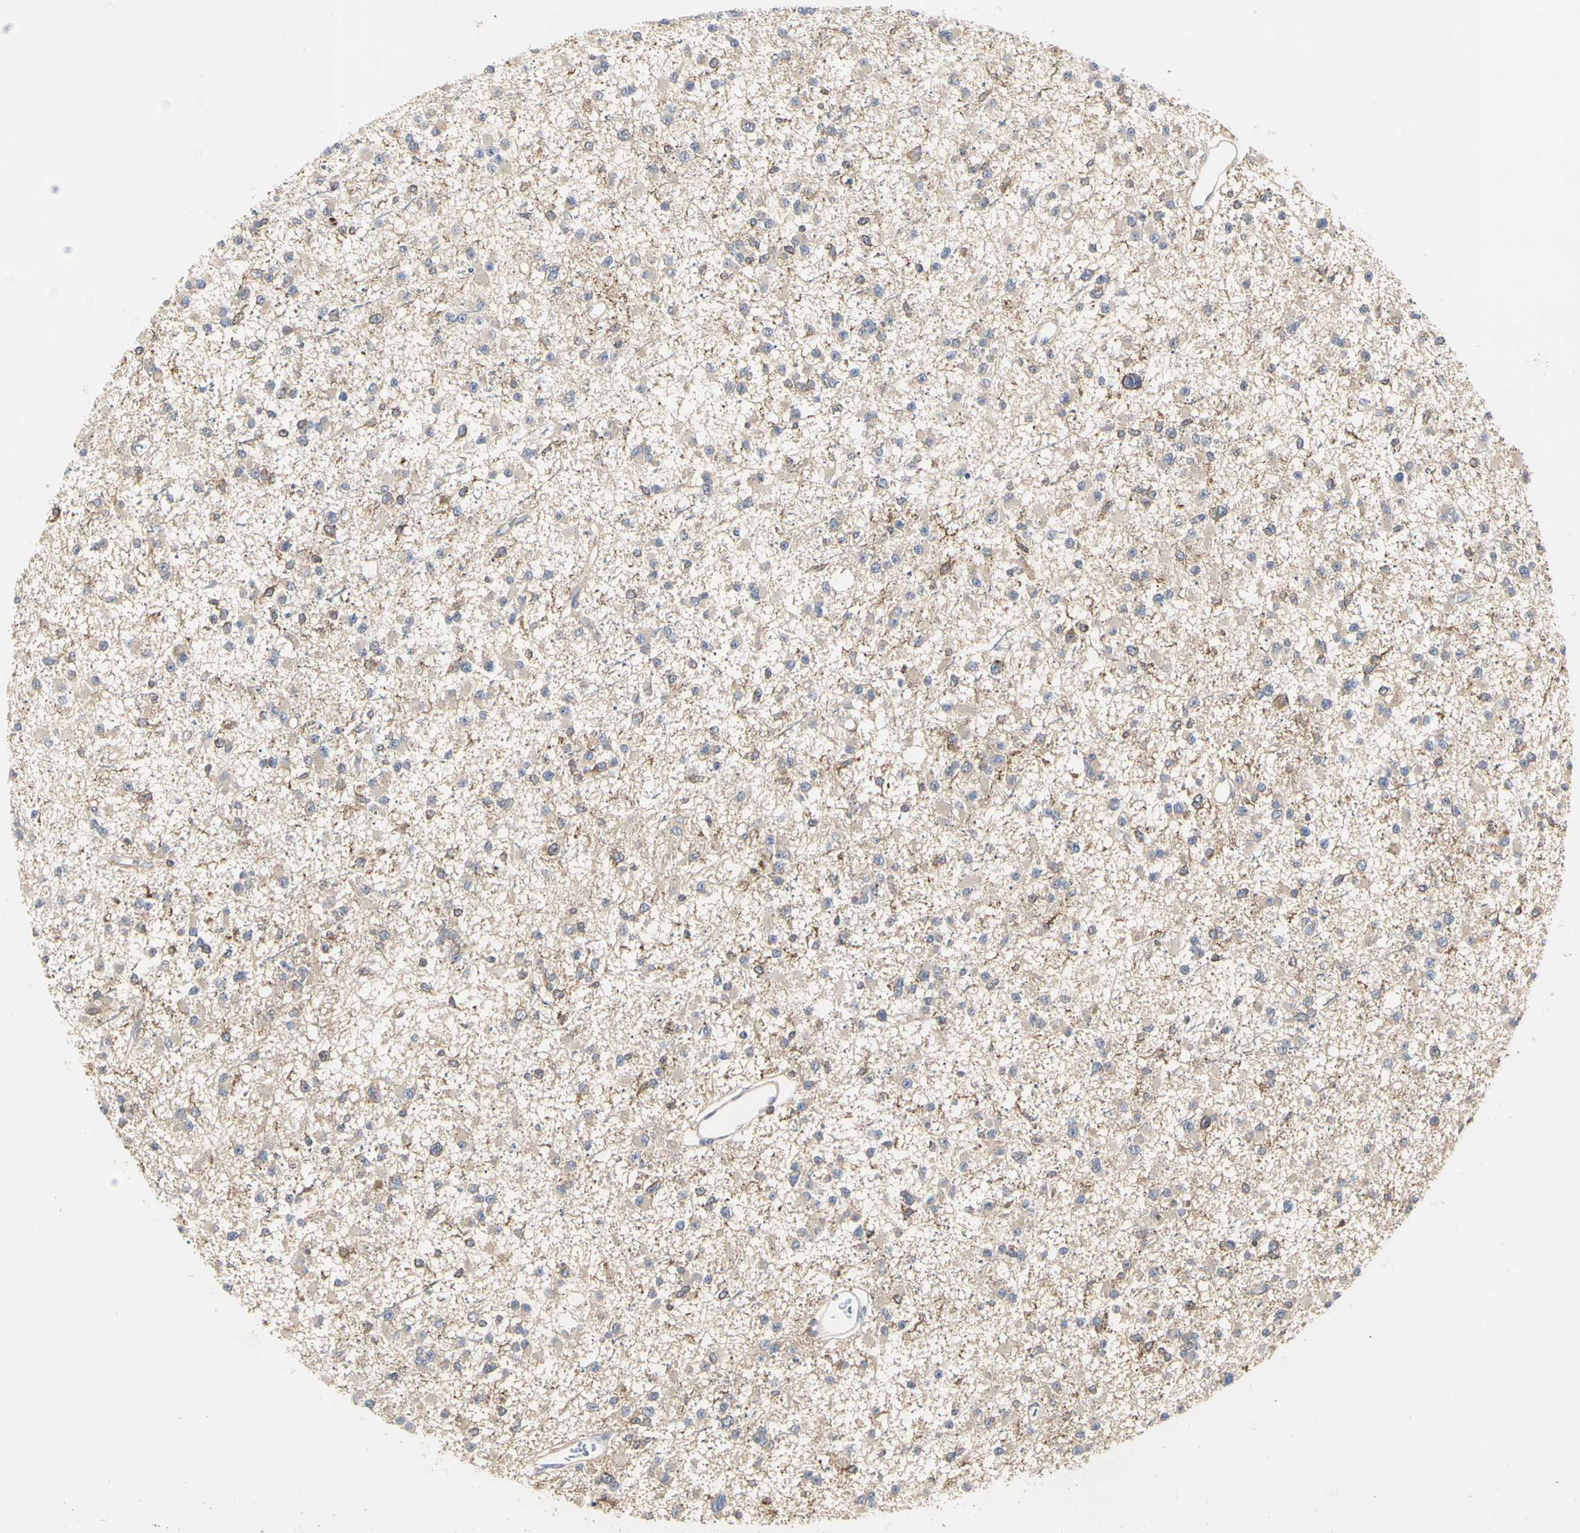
{"staining": {"intensity": "weak", "quantity": "25%-75%", "location": "cytoplasmic/membranous"}, "tissue": "glioma", "cell_type": "Tumor cells", "image_type": "cancer", "snomed": [{"axis": "morphology", "description": "Glioma, malignant, Low grade"}, {"axis": "topography", "description": "Brain"}], "caption": "This is an image of immunohistochemistry staining of malignant low-grade glioma, which shows weak expression in the cytoplasmic/membranous of tumor cells.", "gene": "NAPG", "patient": {"sex": "female", "age": 22}}